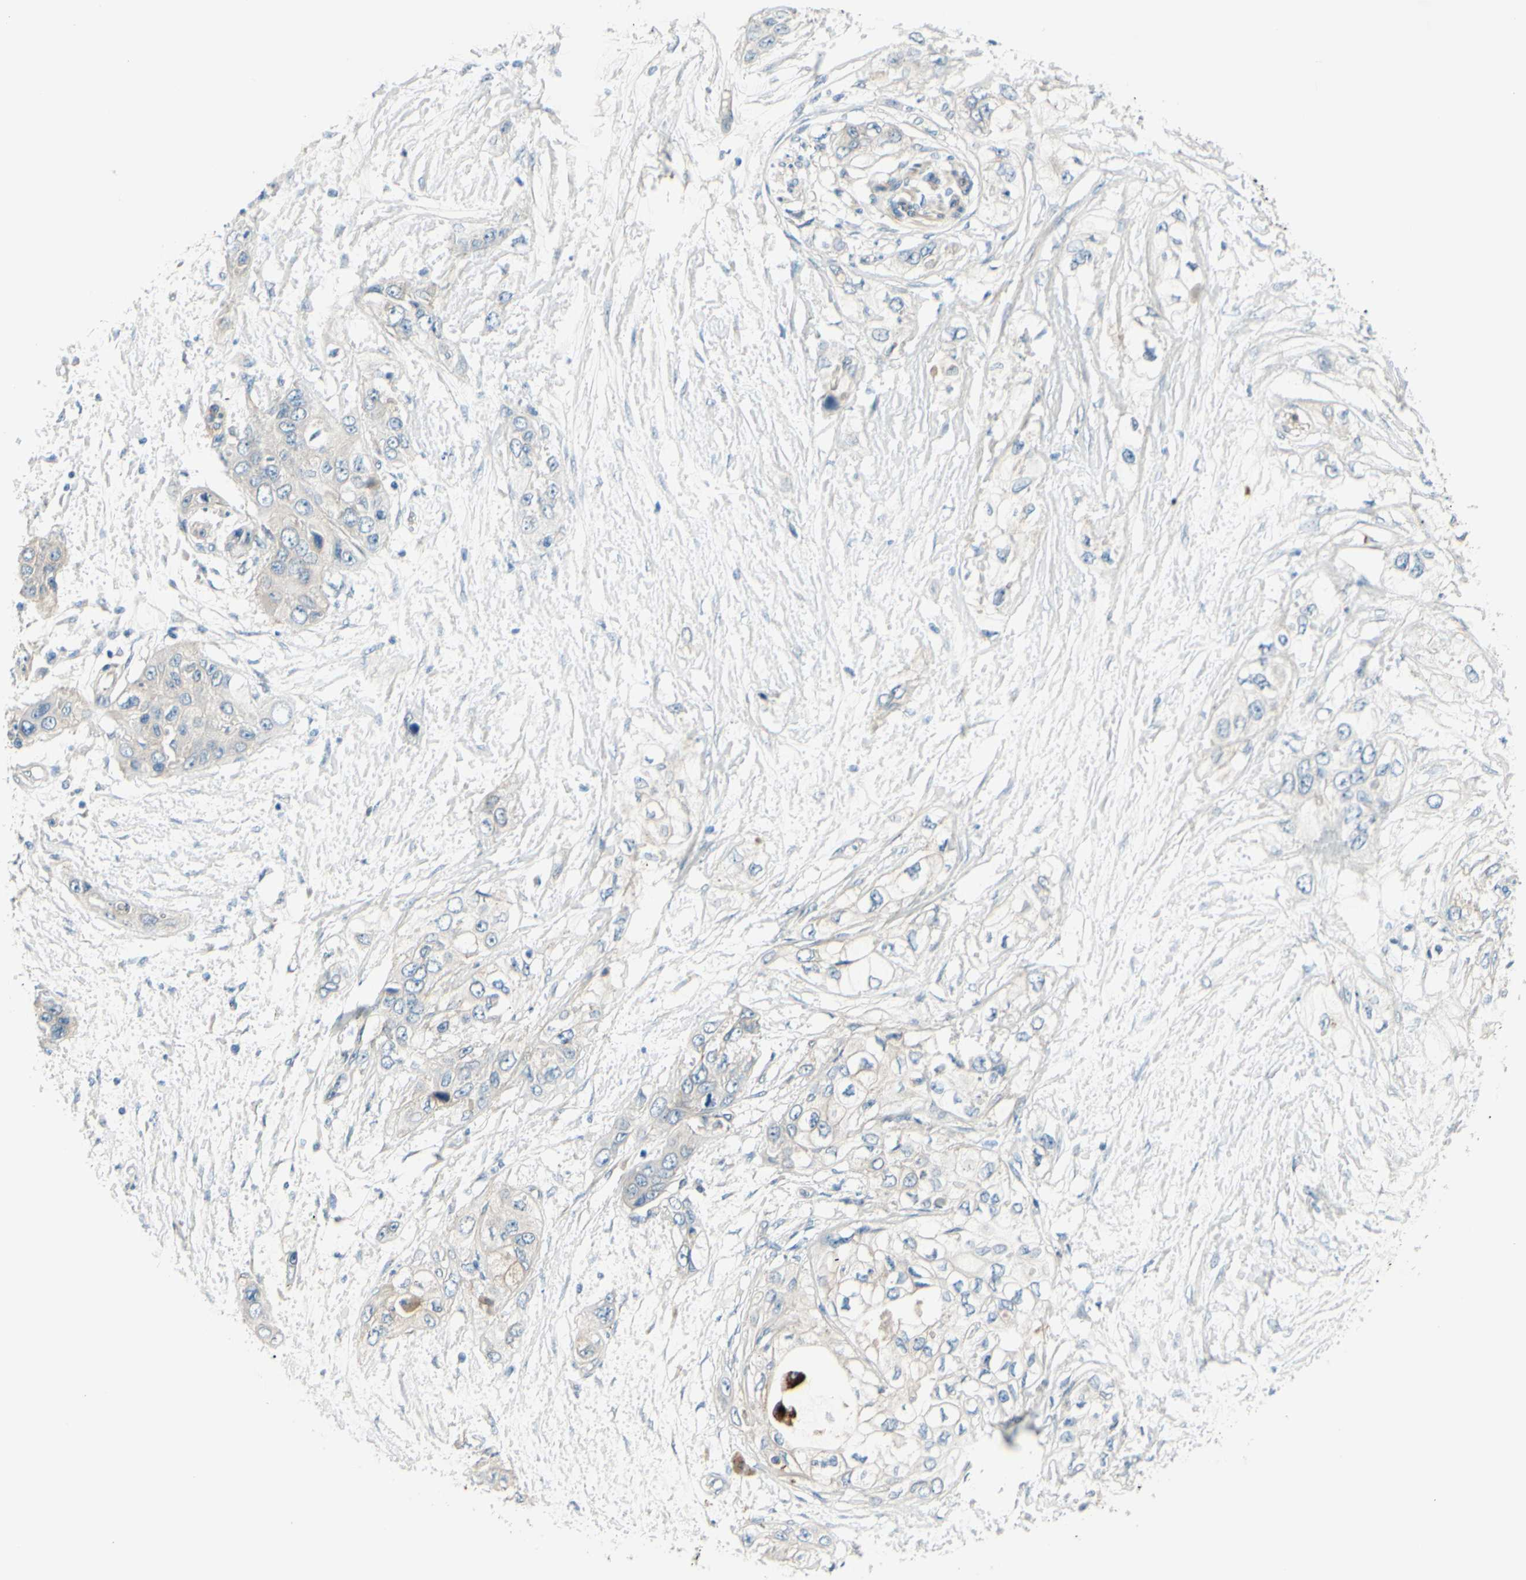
{"staining": {"intensity": "weak", "quantity": ">75%", "location": "cytoplasmic/membranous"}, "tissue": "pancreatic cancer", "cell_type": "Tumor cells", "image_type": "cancer", "snomed": [{"axis": "morphology", "description": "Adenocarcinoma, NOS"}, {"axis": "topography", "description": "Pancreas"}], "caption": "IHC (DAB (3,3'-diaminobenzidine)) staining of pancreatic cancer reveals weak cytoplasmic/membranous protein expression in approximately >75% of tumor cells. (DAB IHC, brown staining for protein, blue staining for nuclei).", "gene": "PCDHGA2", "patient": {"sex": "female", "age": 70}}